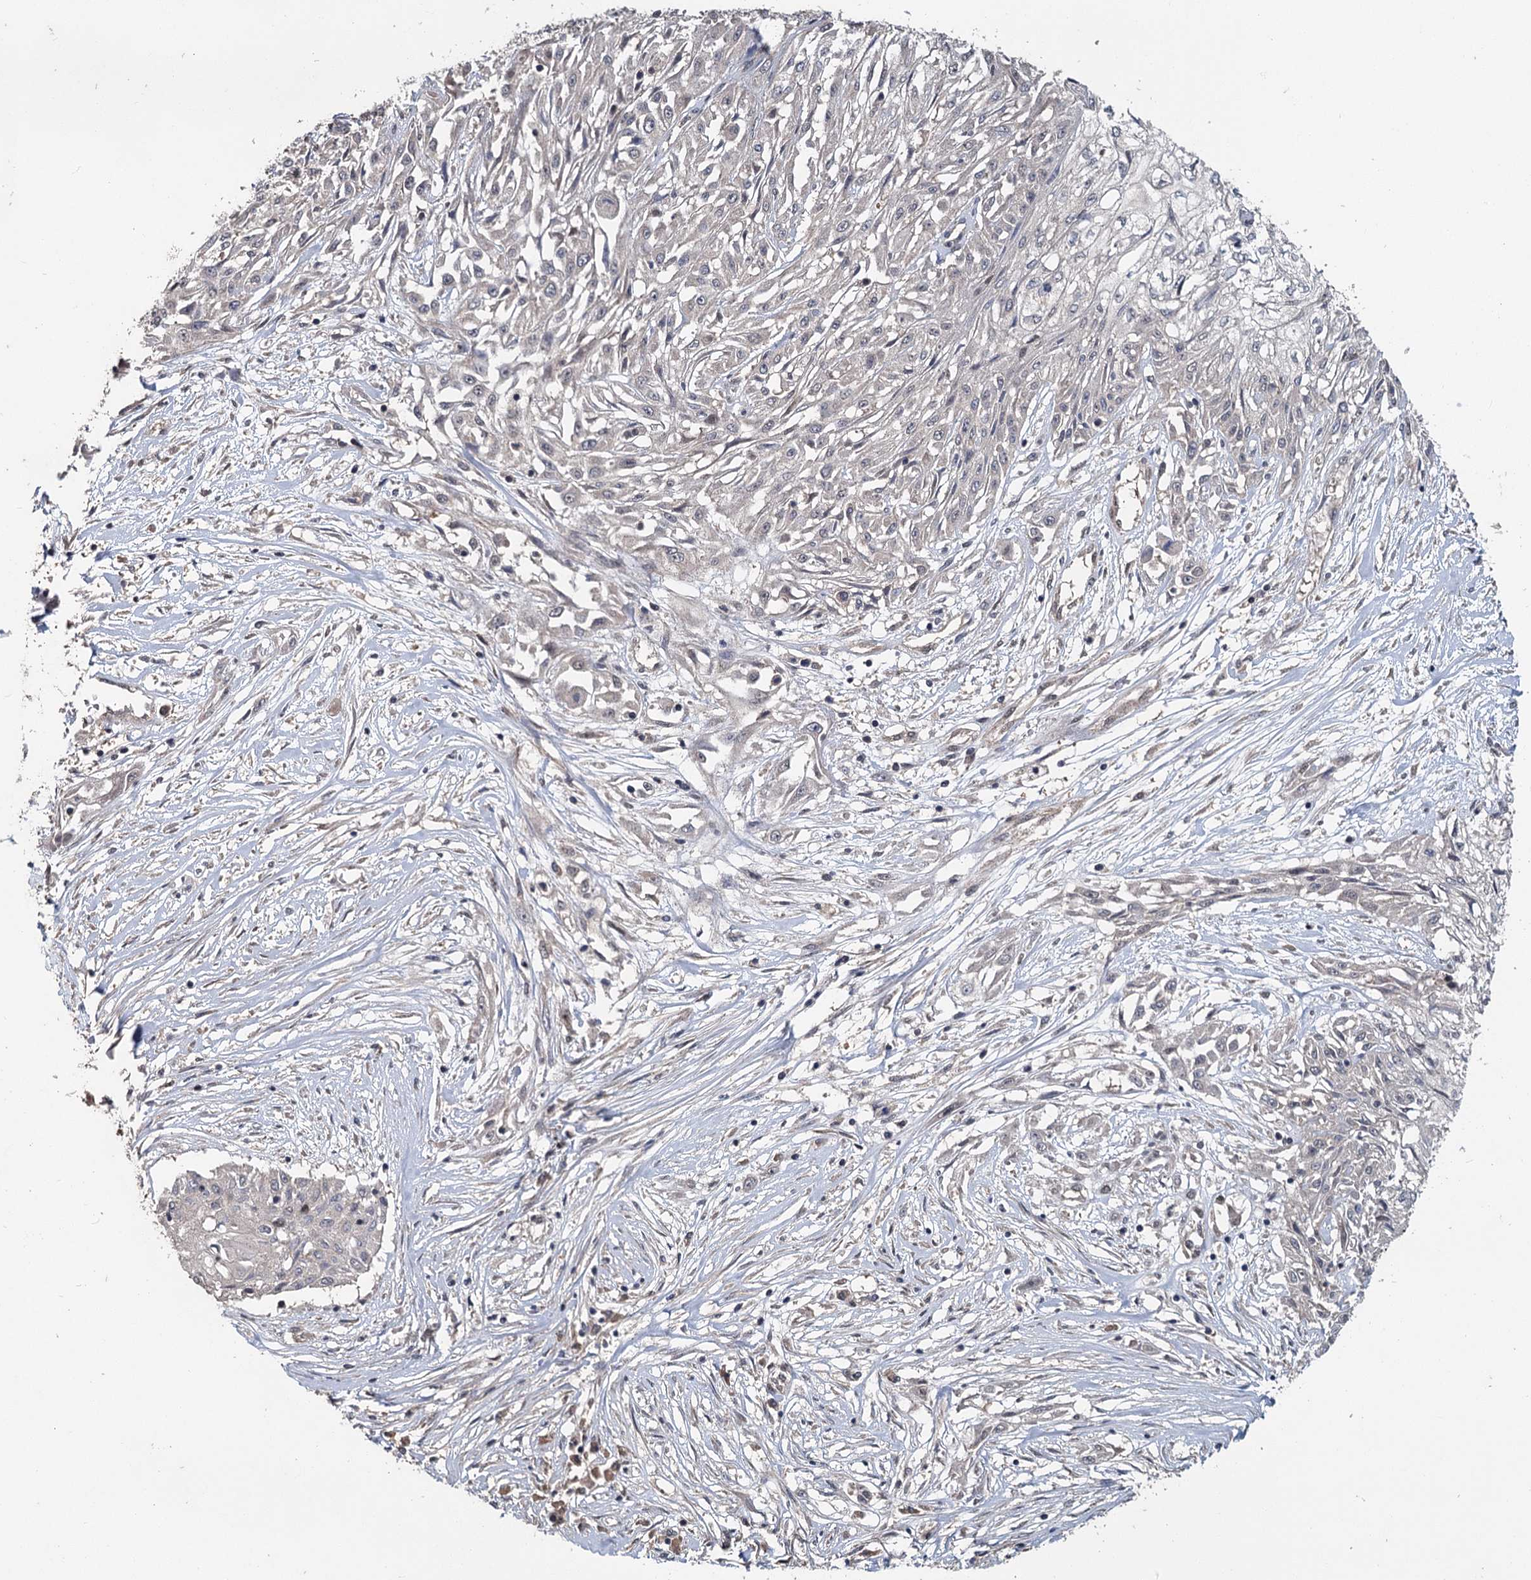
{"staining": {"intensity": "negative", "quantity": "none", "location": "none"}, "tissue": "skin cancer", "cell_type": "Tumor cells", "image_type": "cancer", "snomed": [{"axis": "morphology", "description": "Squamous cell carcinoma, NOS"}, {"axis": "morphology", "description": "Squamous cell carcinoma, metastatic, NOS"}, {"axis": "topography", "description": "Skin"}, {"axis": "topography", "description": "Lymph node"}], "caption": "Tumor cells are negative for brown protein staining in skin squamous cell carcinoma.", "gene": "MYG1", "patient": {"sex": "male", "age": 75}}